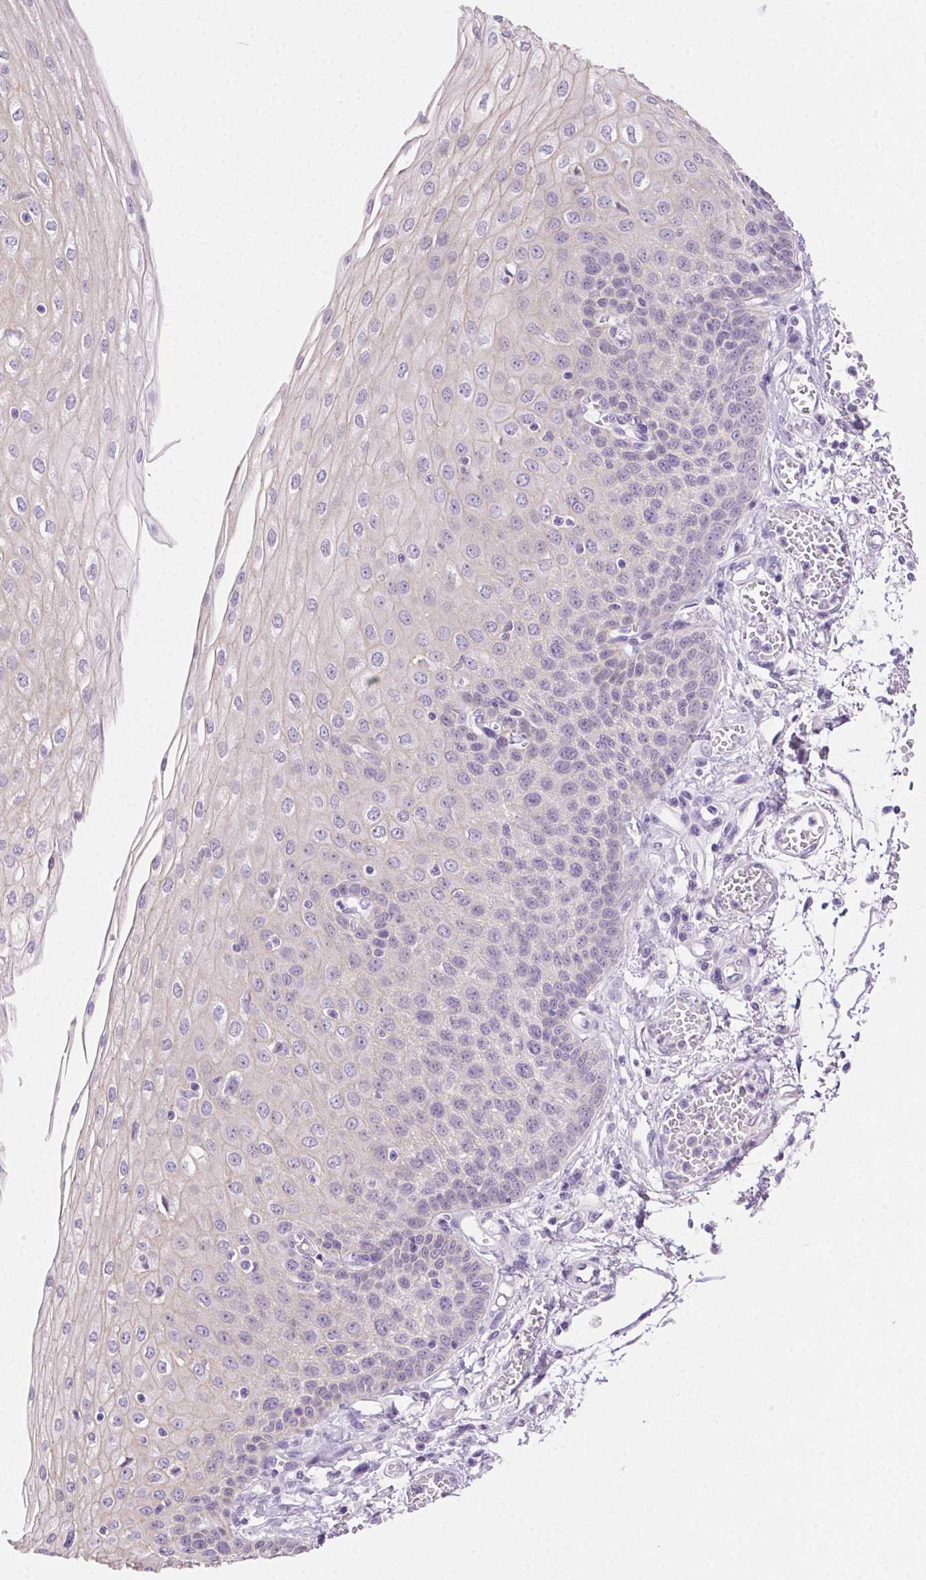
{"staining": {"intensity": "negative", "quantity": "none", "location": "none"}, "tissue": "esophagus", "cell_type": "Squamous epithelial cells", "image_type": "normal", "snomed": [{"axis": "morphology", "description": "Normal tissue, NOS"}, {"axis": "morphology", "description": "Adenocarcinoma, NOS"}, {"axis": "topography", "description": "Esophagus"}], "caption": "This image is of benign esophagus stained with immunohistochemistry to label a protein in brown with the nuclei are counter-stained blue. There is no expression in squamous epithelial cells. (IHC, brightfield microscopy, high magnification).", "gene": "CLDN10", "patient": {"sex": "male", "age": 81}}